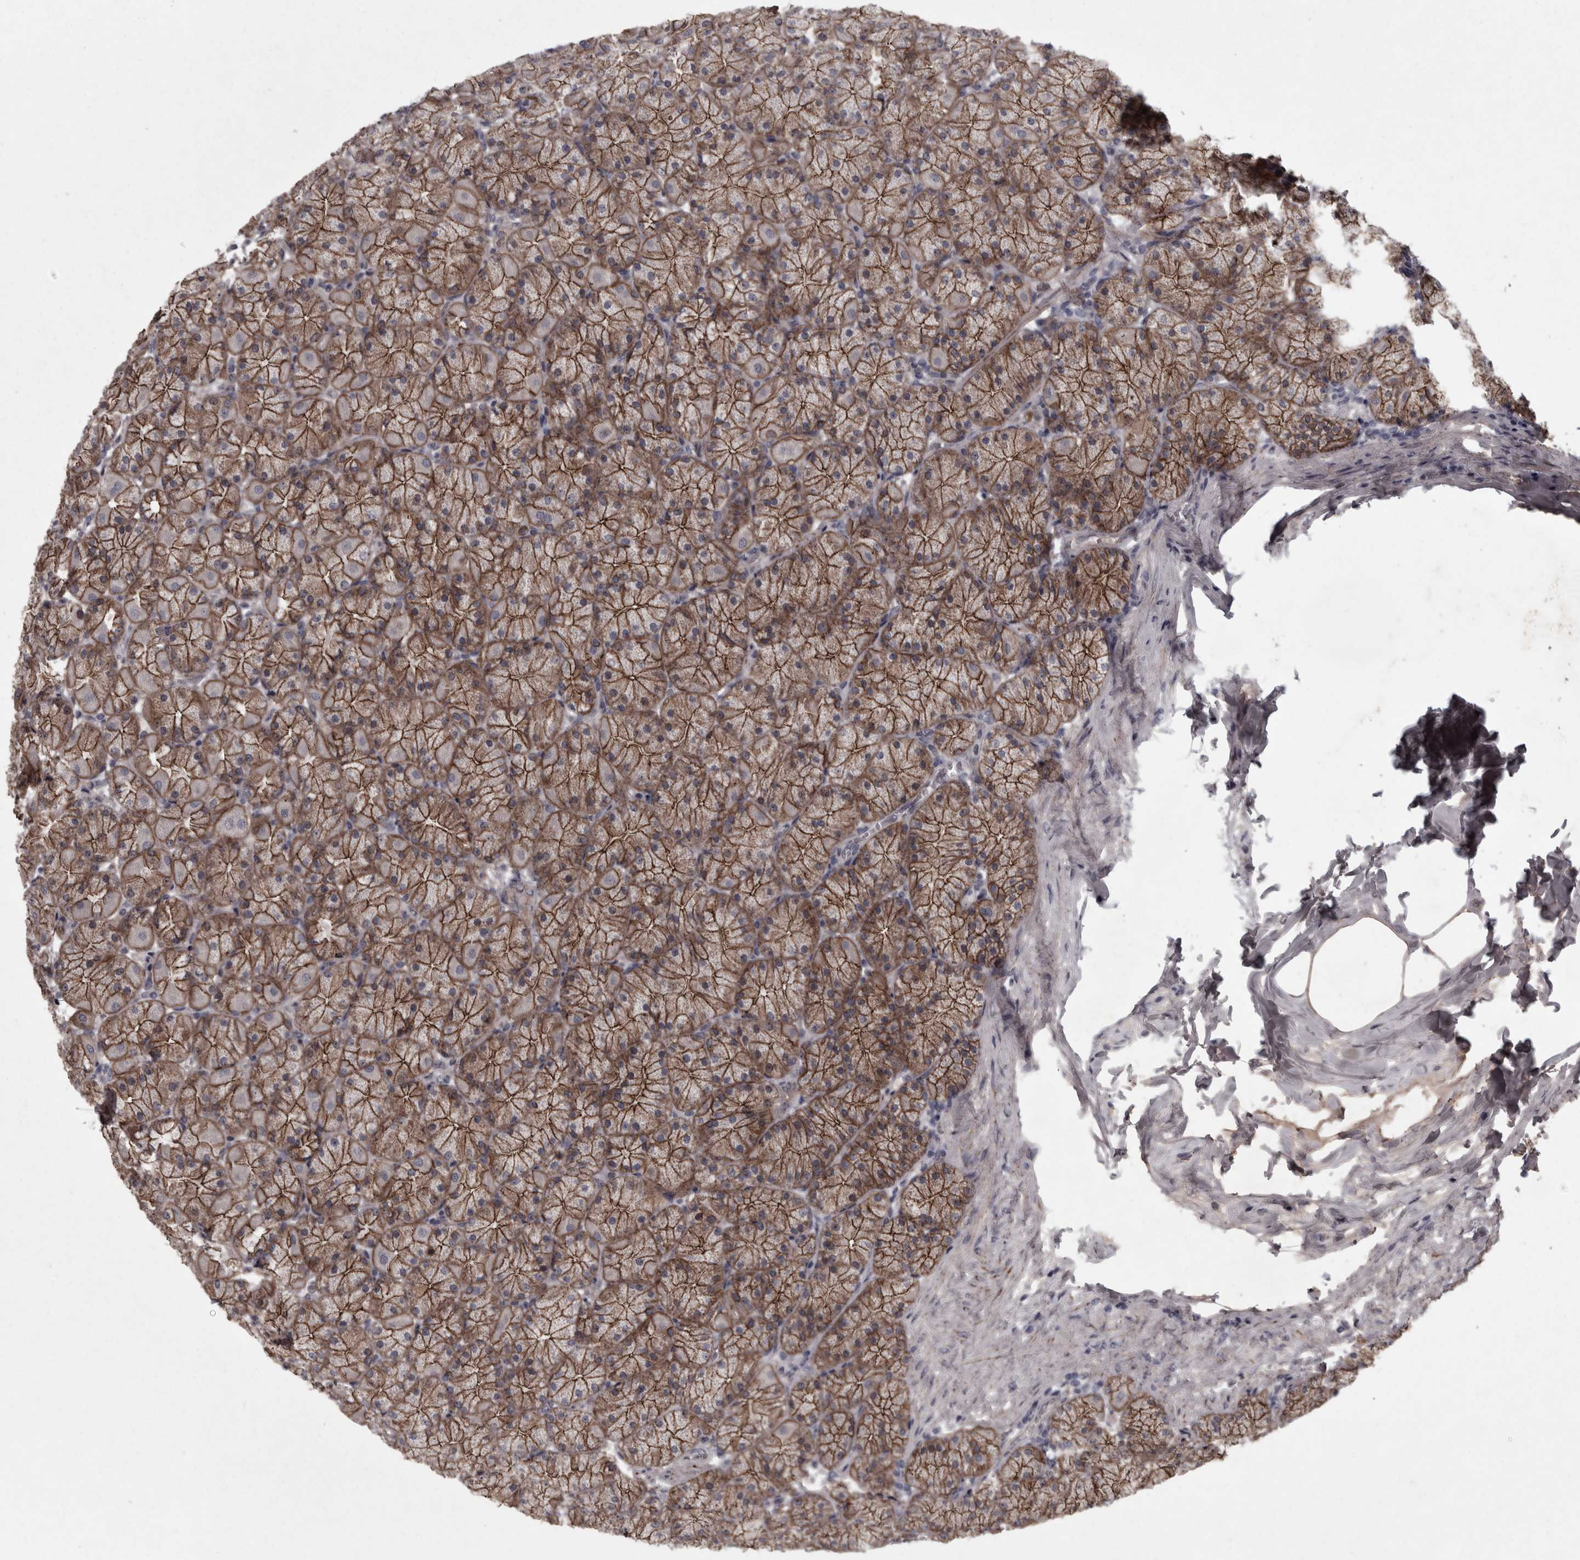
{"staining": {"intensity": "strong", "quantity": ">75%", "location": "cytoplasmic/membranous"}, "tissue": "stomach", "cell_type": "Glandular cells", "image_type": "normal", "snomed": [{"axis": "morphology", "description": "Normal tissue, NOS"}, {"axis": "topography", "description": "Stomach, upper"}], "caption": "Human stomach stained with a protein marker demonstrates strong staining in glandular cells.", "gene": "PCDH17", "patient": {"sex": "female", "age": 56}}